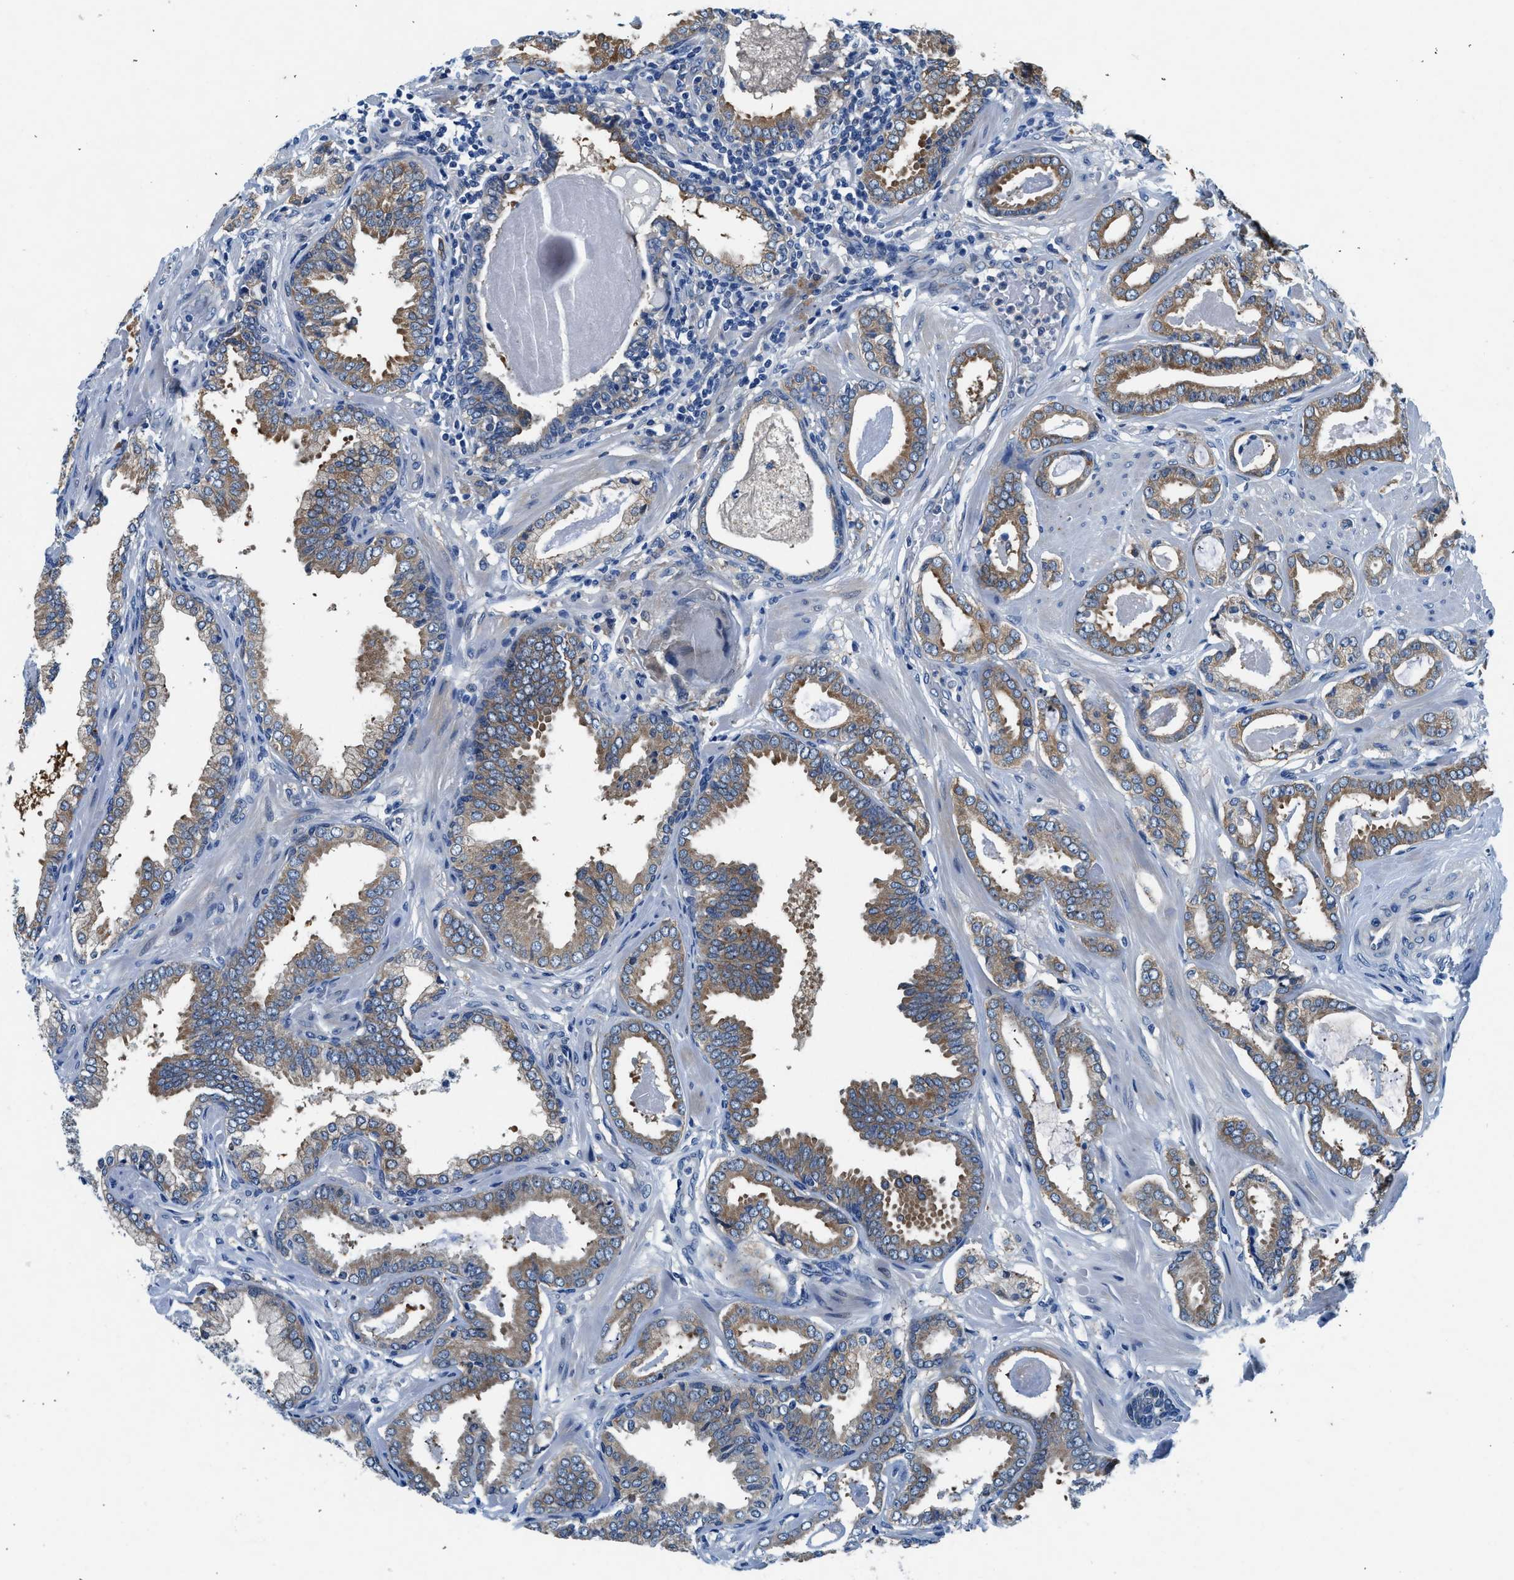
{"staining": {"intensity": "moderate", "quantity": ">75%", "location": "cytoplasmic/membranous"}, "tissue": "prostate cancer", "cell_type": "Tumor cells", "image_type": "cancer", "snomed": [{"axis": "morphology", "description": "Adenocarcinoma, Low grade"}, {"axis": "topography", "description": "Prostate"}], "caption": "Protein expression analysis of prostate cancer (adenocarcinoma (low-grade)) exhibits moderate cytoplasmic/membranous expression in about >75% of tumor cells.", "gene": "COPS2", "patient": {"sex": "male", "age": 53}}